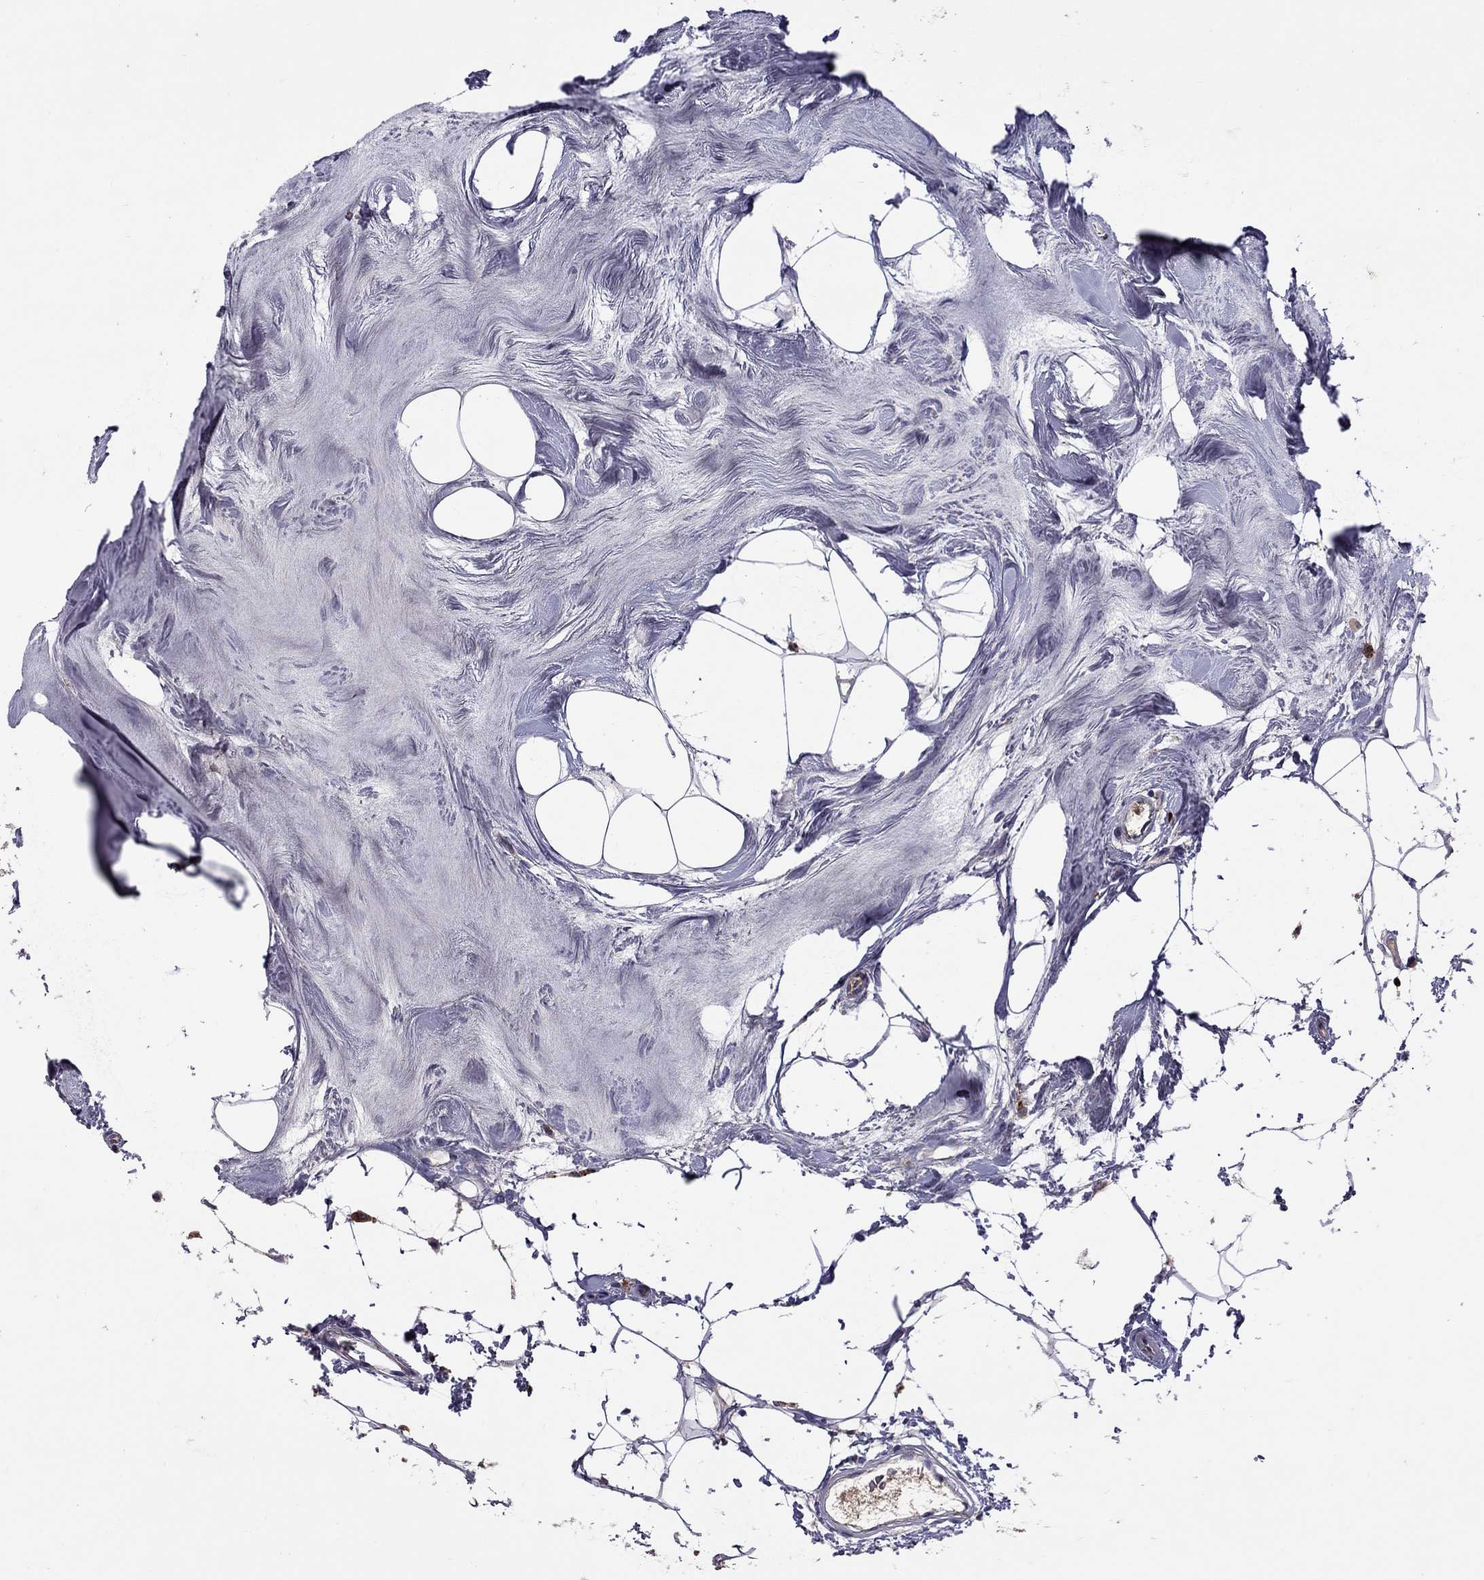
{"staining": {"intensity": "negative", "quantity": "none", "location": "none"}, "tissue": "breast cancer", "cell_type": "Tumor cells", "image_type": "cancer", "snomed": [{"axis": "morphology", "description": "Normal tissue, NOS"}, {"axis": "morphology", "description": "Duct carcinoma"}, {"axis": "topography", "description": "Breast"}], "caption": "Breast invasive ductal carcinoma was stained to show a protein in brown. There is no significant staining in tumor cells.", "gene": "SERPINA3", "patient": {"sex": "female", "age": 40}}